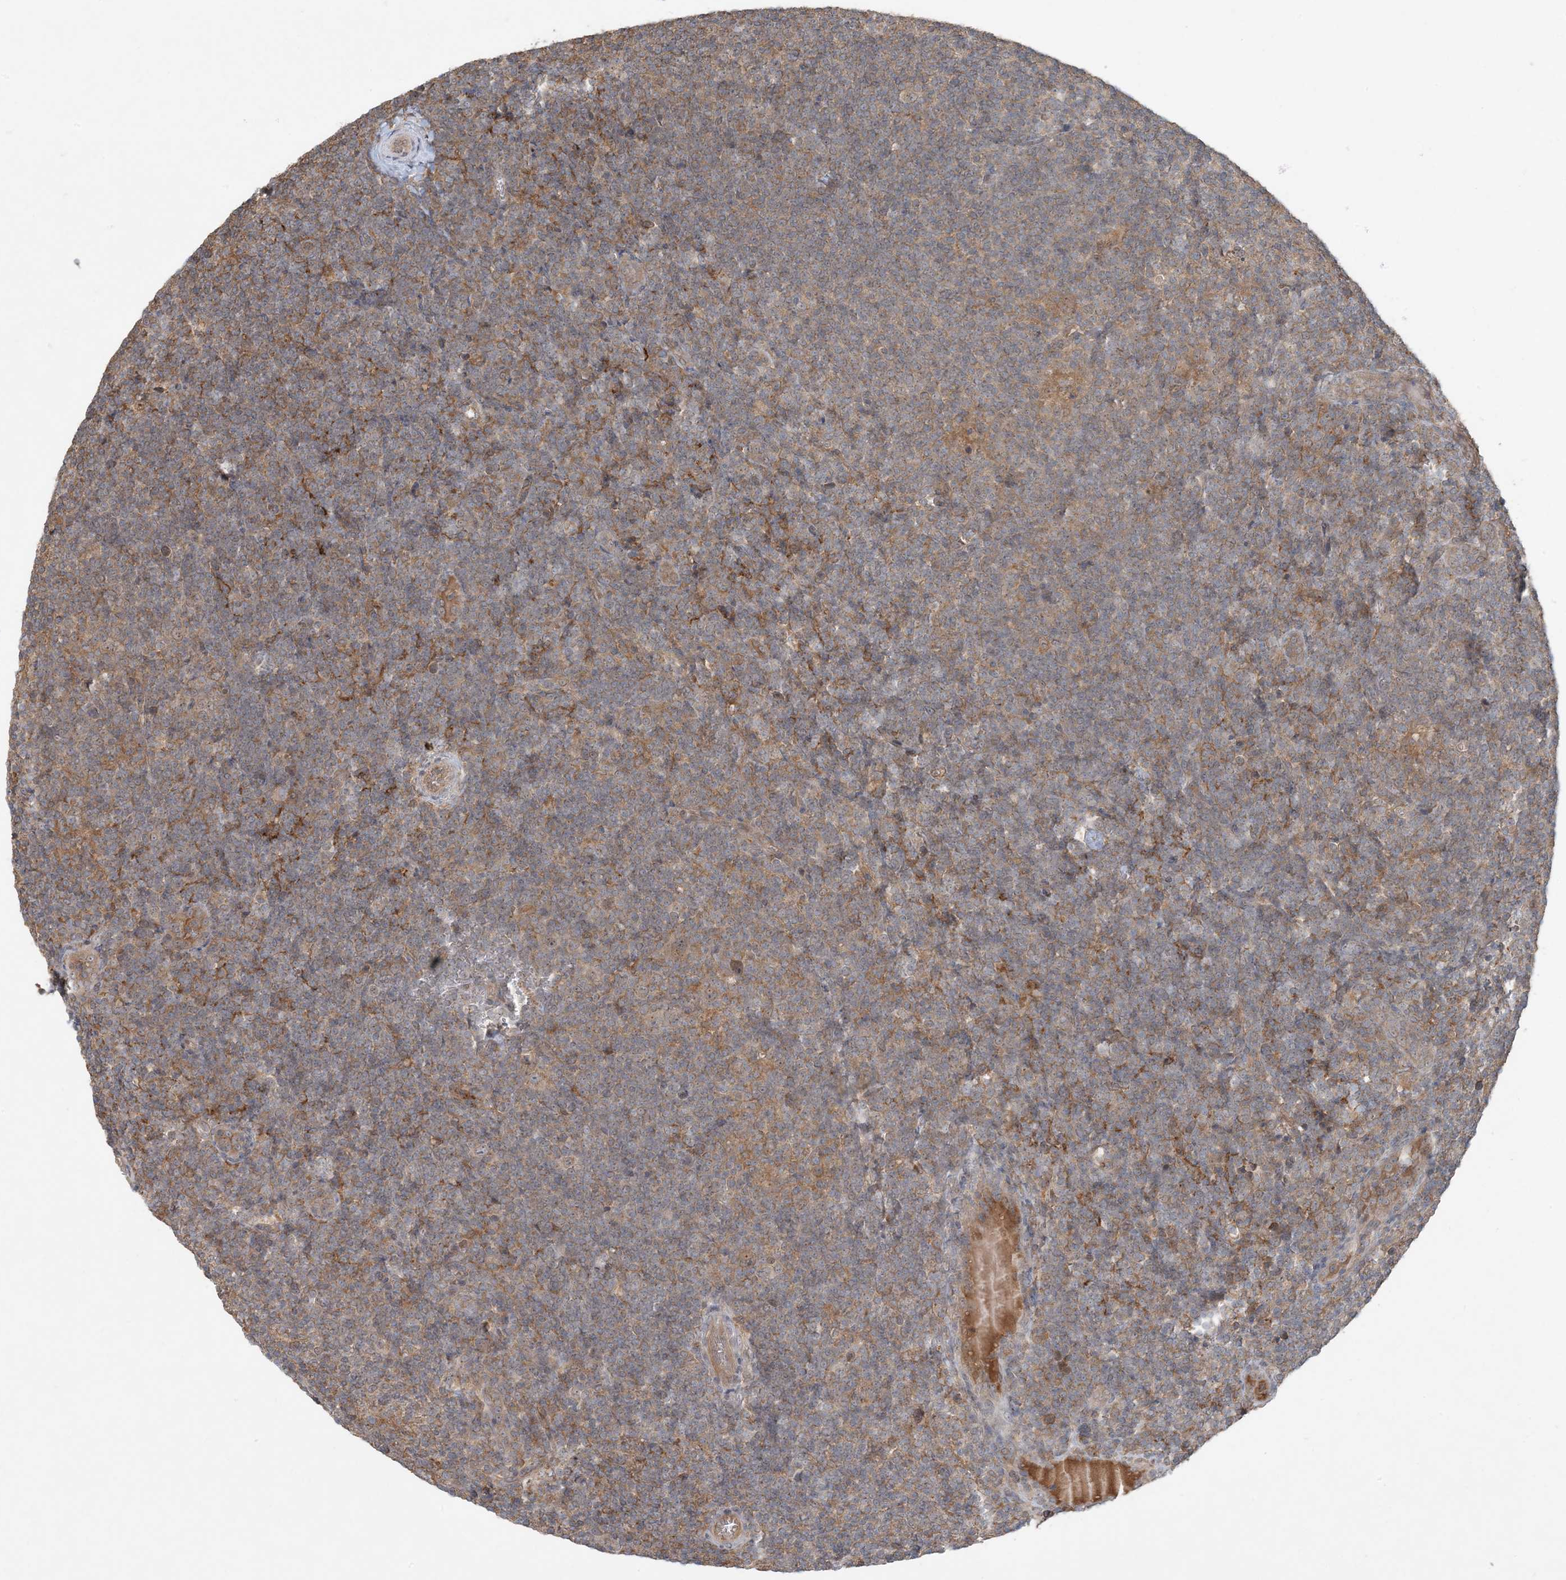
{"staining": {"intensity": "negative", "quantity": "none", "location": "none"}, "tissue": "lymphoma", "cell_type": "Tumor cells", "image_type": "cancer", "snomed": [{"axis": "morphology", "description": "Hodgkin's disease, NOS"}, {"axis": "topography", "description": "Lymph node"}], "caption": "A histopathology image of lymphoma stained for a protein exhibits no brown staining in tumor cells.", "gene": "OBI1", "patient": {"sex": "female", "age": 57}}